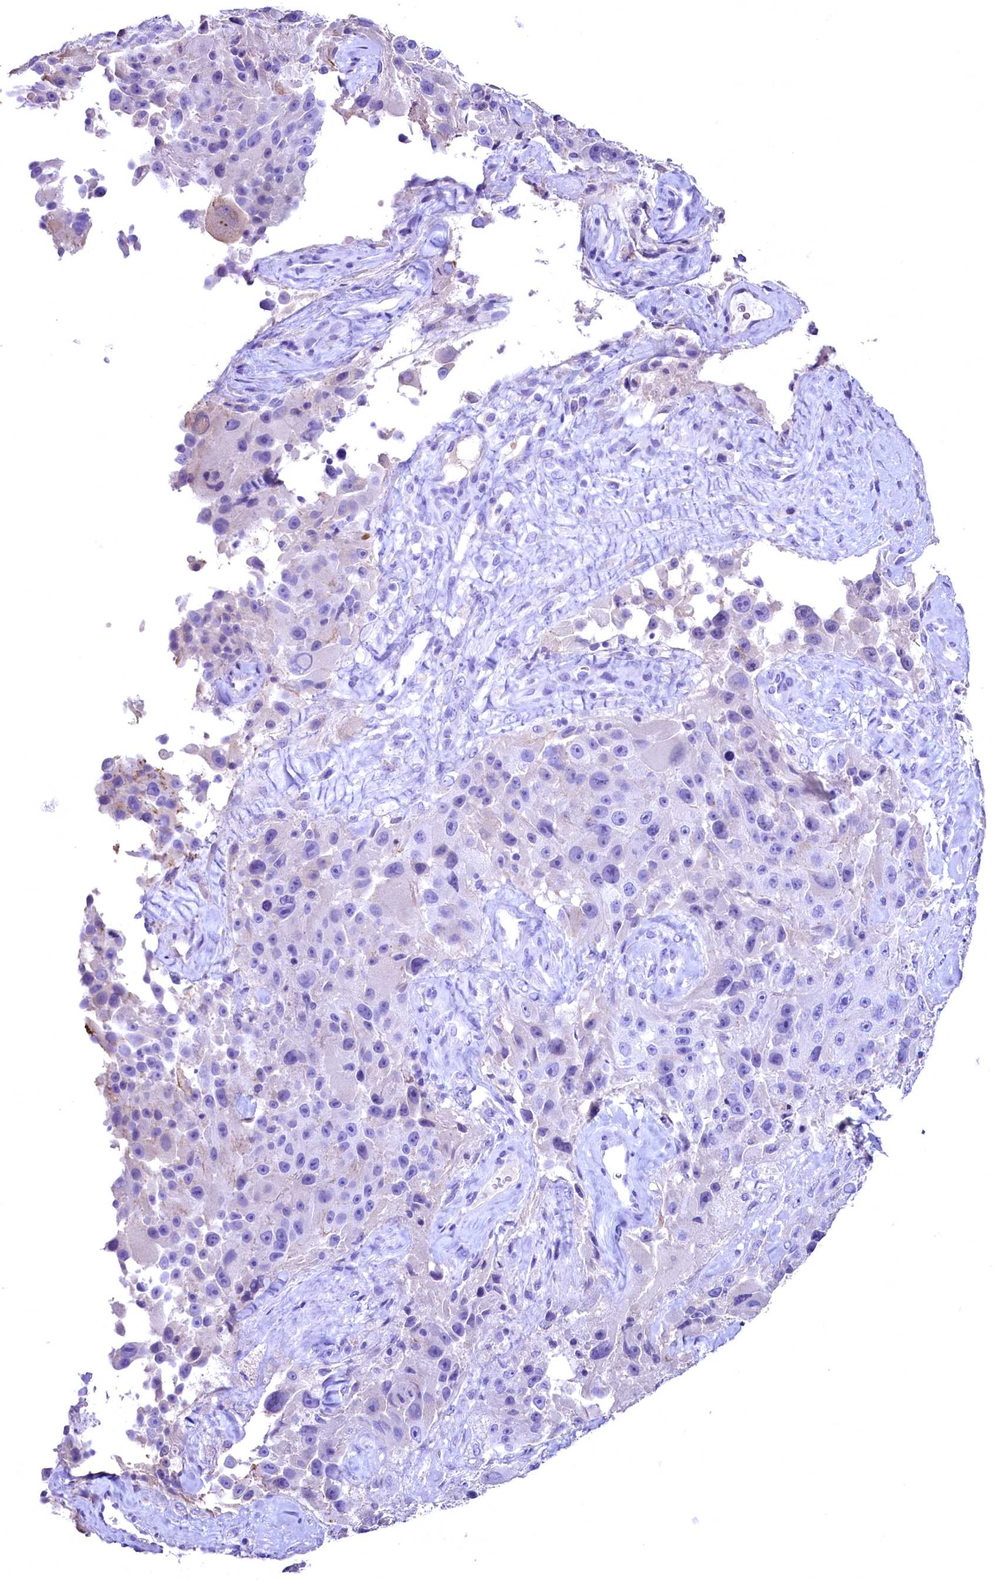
{"staining": {"intensity": "negative", "quantity": "none", "location": "none"}, "tissue": "melanoma", "cell_type": "Tumor cells", "image_type": "cancer", "snomed": [{"axis": "morphology", "description": "Malignant melanoma, Metastatic site"}, {"axis": "topography", "description": "Lymph node"}], "caption": "This is an IHC micrograph of malignant melanoma (metastatic site). There is no staining in tumor cells.", "gene": "SKIDA1", "patient": {"sex": "male", "age": 62}}